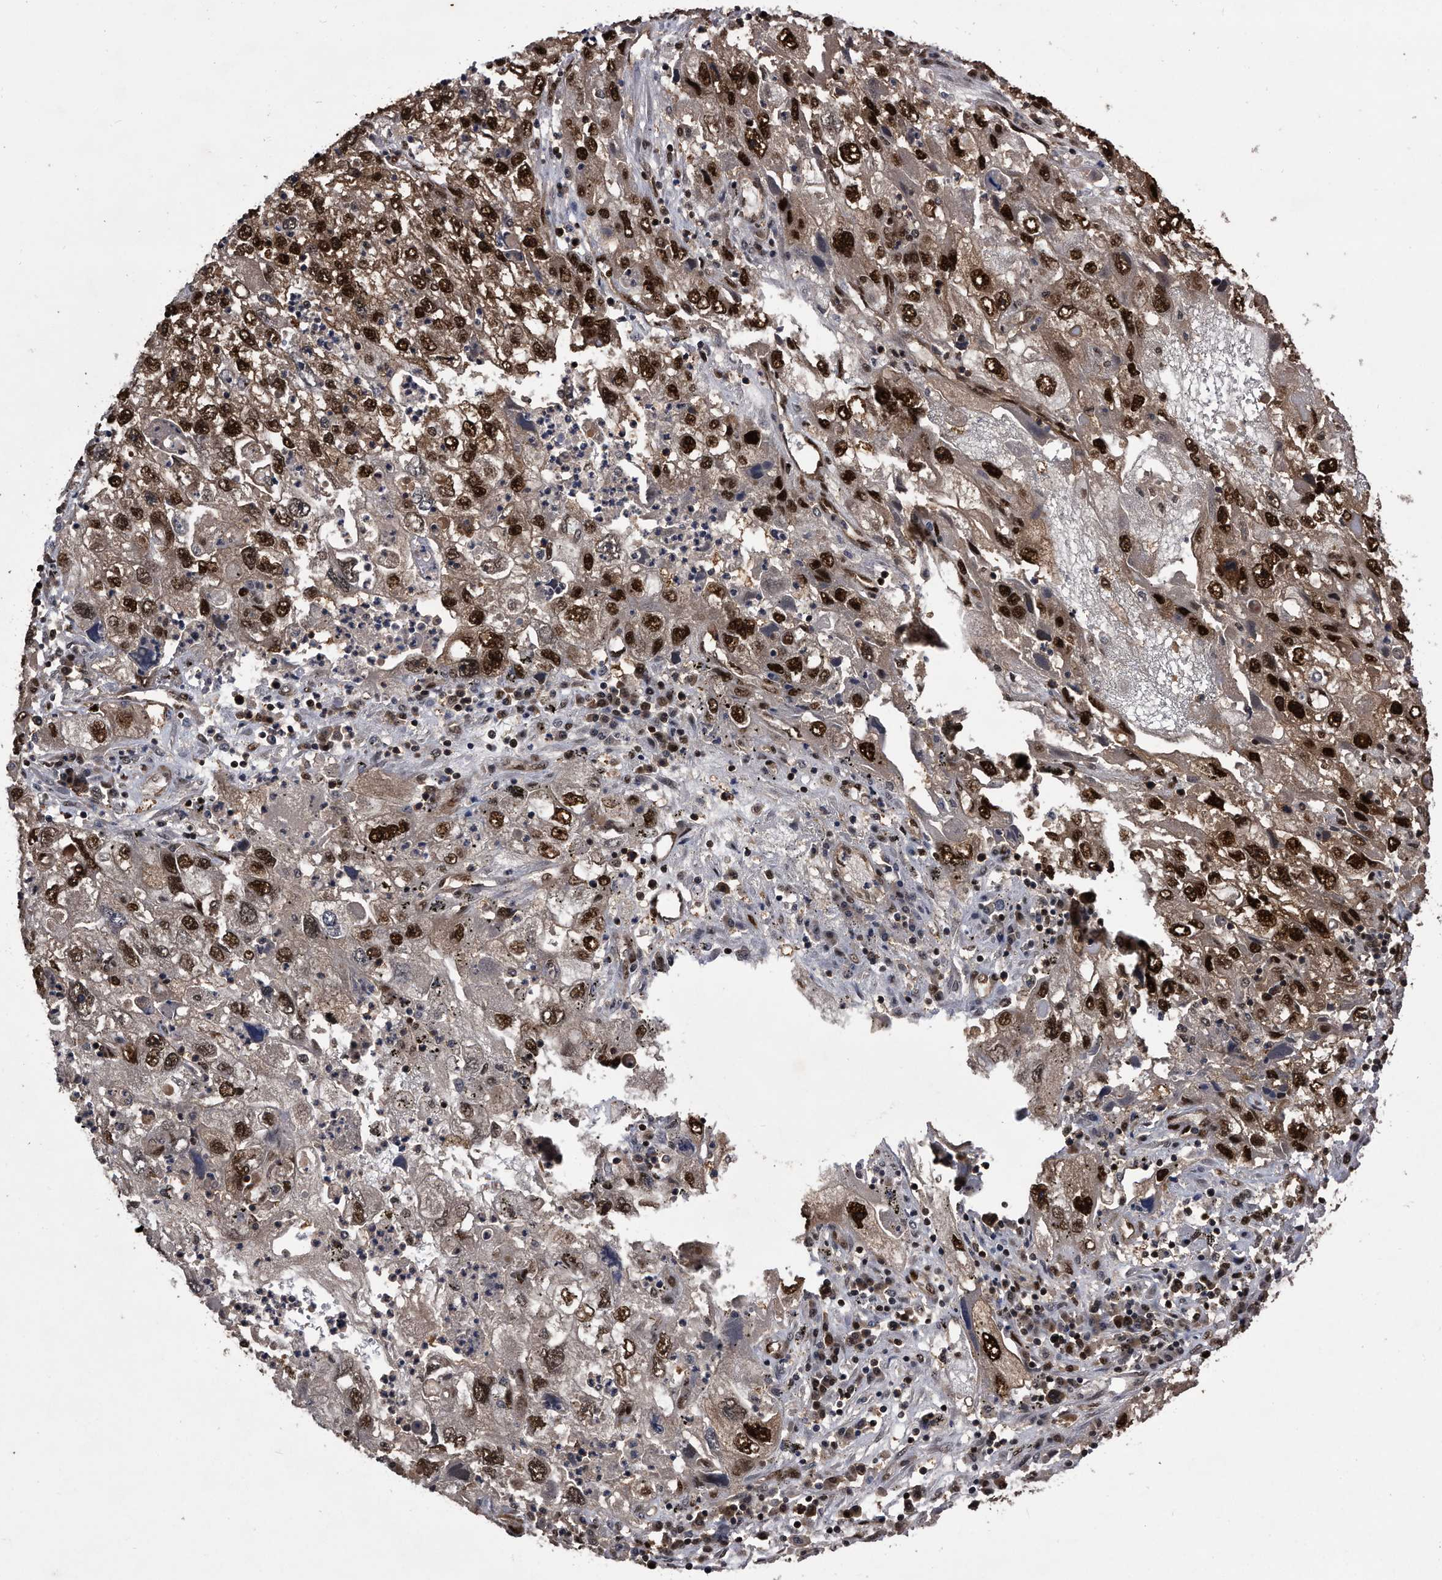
{"staining": {"intensity": "strong", "quantity": ">75%", "location": "nuclear"}, "tissue": "endometrial cancer", "cell_type": "Tumor cells", "image_type": "cancer", "snomed": [{"axis": "morphology", "description": "Adenocarcinoma, NOS"}, {"axis": "topography", "description": "Endometrium"}], "caption": "Protein staining by IHC shows strong nuclear positivity in approximately >75% of tumor cells in endometrial adenocarcinoma.", "gene": "RAD23B", "patient": {"sex": "female", "age": 49}}